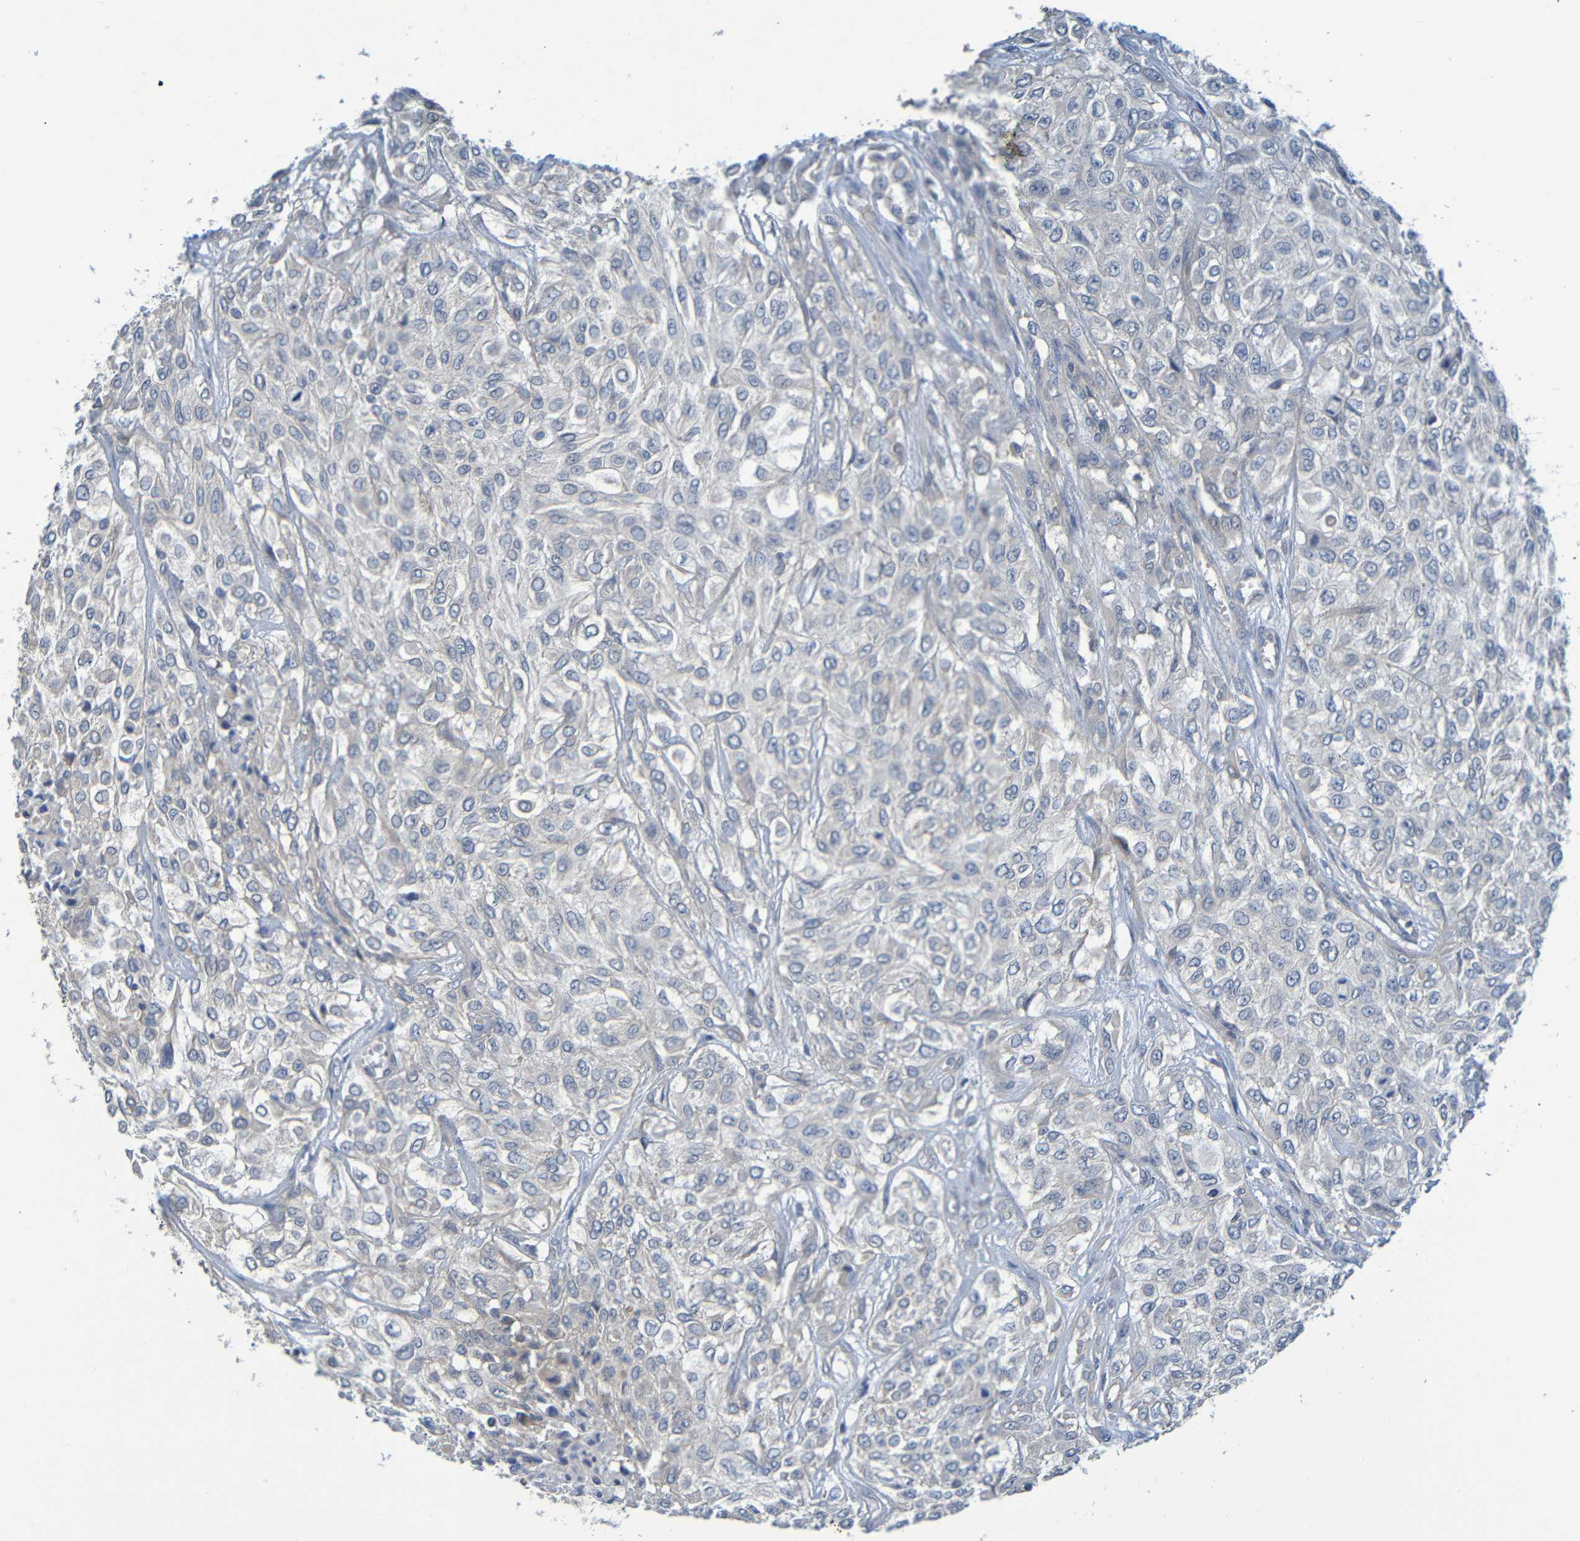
{"staining": {"intensity": "negative", "quantity": "none", "location": "none"}, "tissue": "urothelial cancer", "cell_type": "Tumor cells", "image_type": "cancer", "snomed": [{"axis": "morphology", "description": "Urothelial carcinoma, High grade"}, {"axis": "topography", "description": "Urinary bladder"}], "caption": "An image of human urothelial cancer is negative for staining in tumor cells.", "gene": "CYP4F2", "patient": {"sex": "male", "age": 57}}